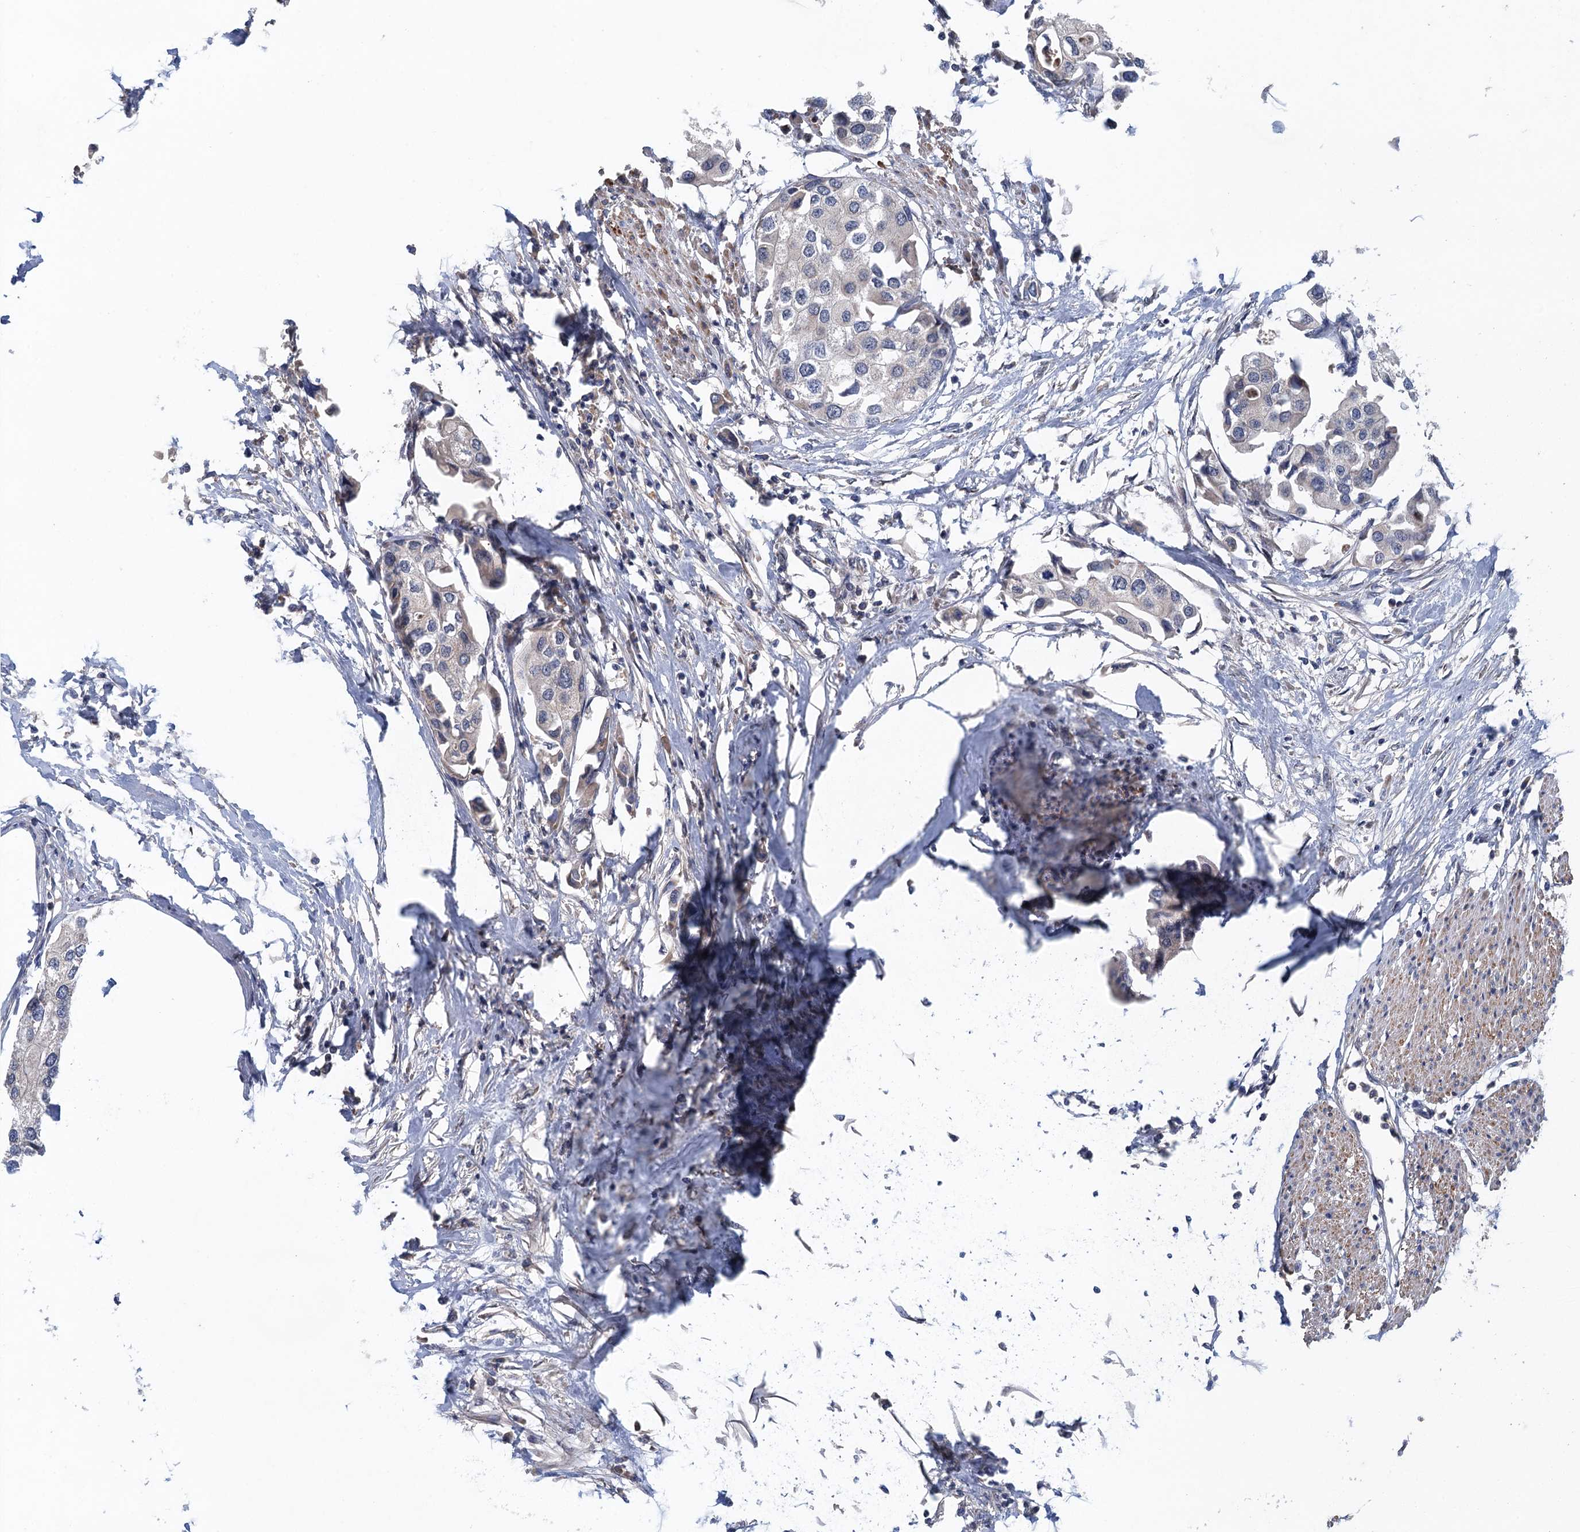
{"staining": {"intensity": "negative", "quantity": "none", "location": "none"}, "tissue": "urothelial cancer", "cell_type": "Tumor cells", "image_type": "cancer", "snomed": [{"axis": "morphology", "description": "Urothelial carcinoma, High grade"}, {"axis": "topography", "description": "Urinary bladder"}], "caption": "DAB immunohistochemical staining of human high-grade urothelial carcinoma exhibits no significant expression in tumor cells.", "gene": "MDM1", "patient": {"sex": "male", "age": 64}}